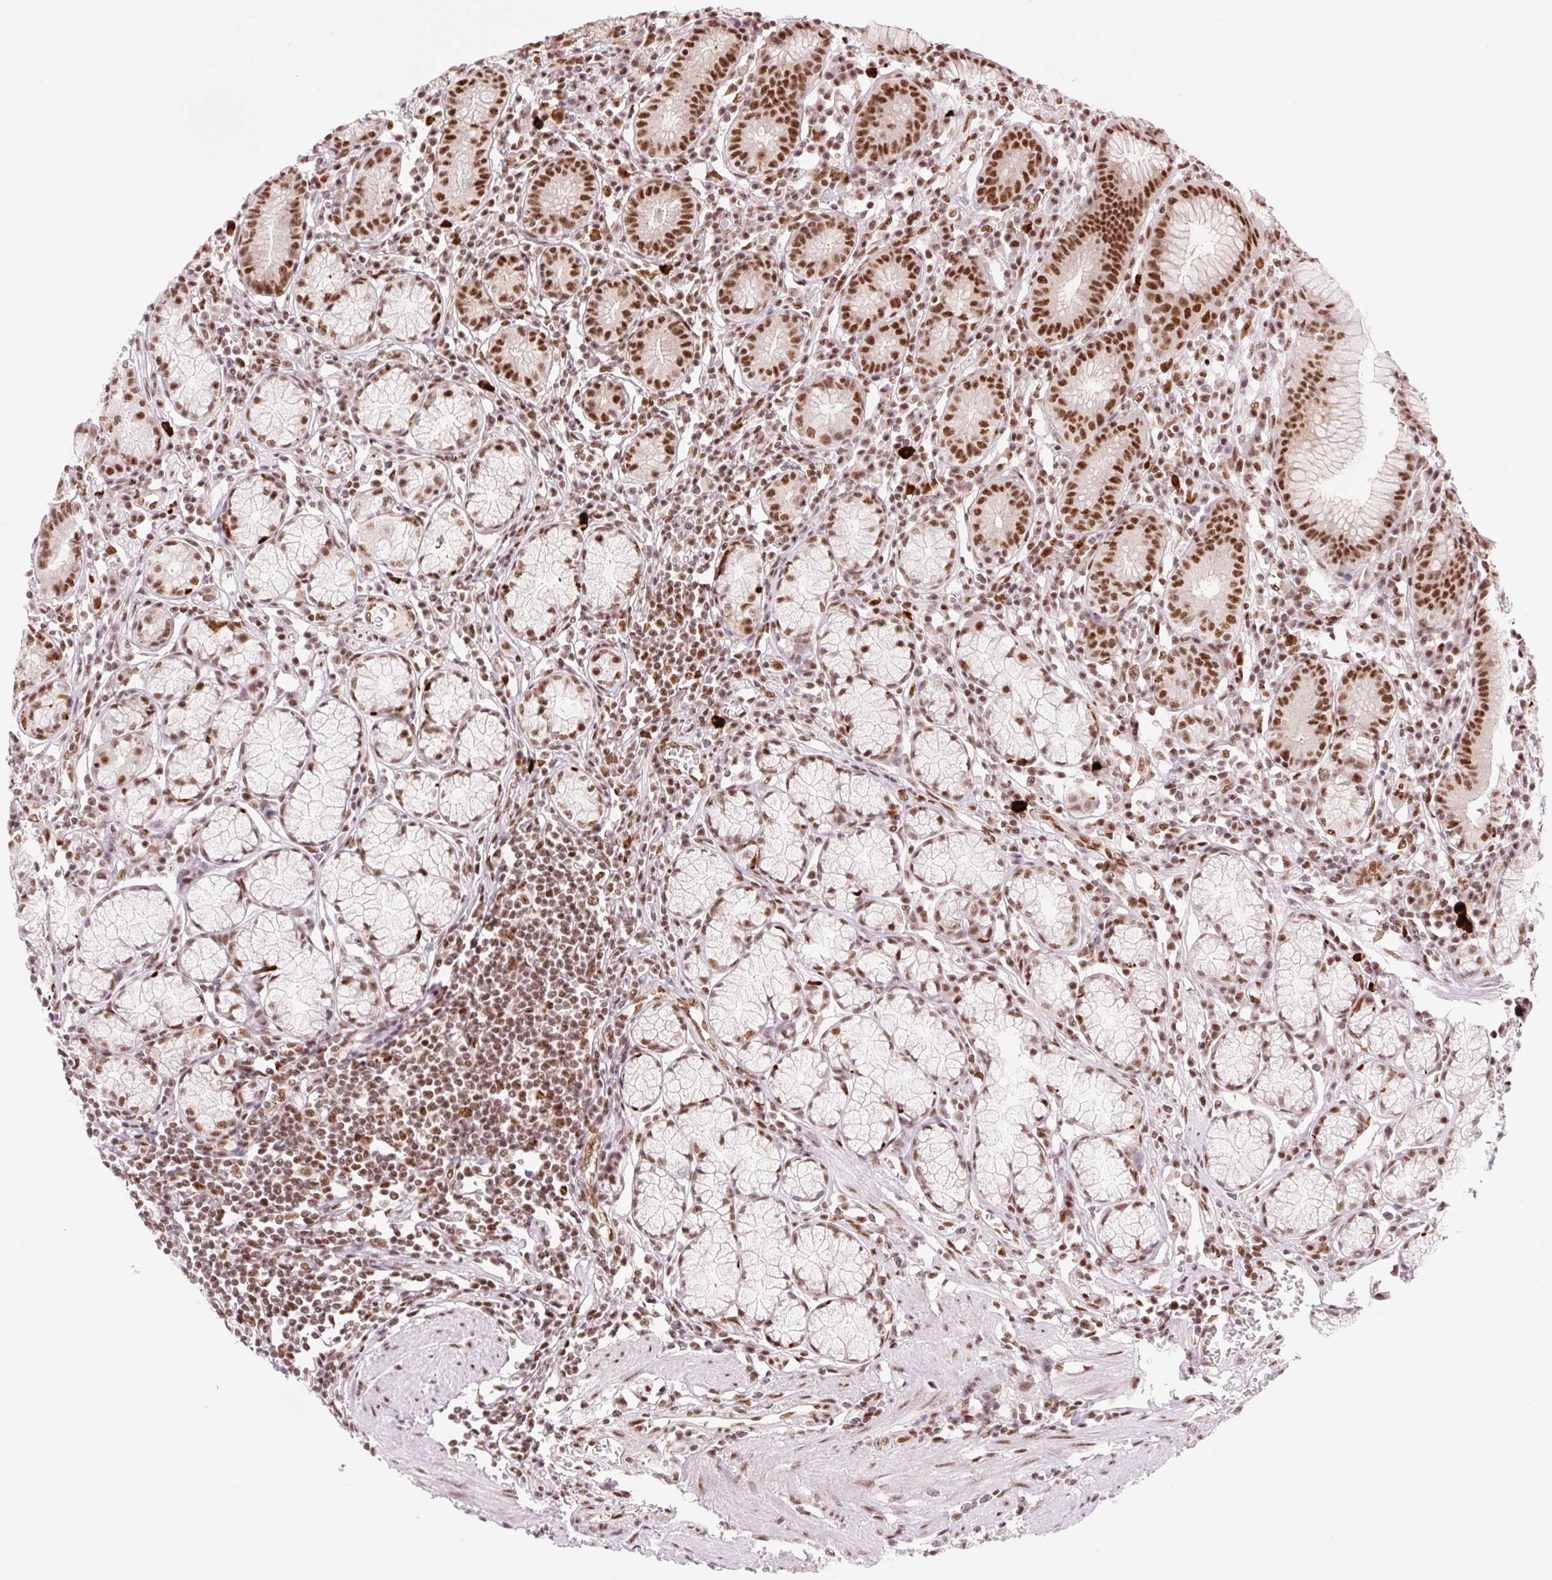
{"staining": {"intensity": "strong", "quantity": ">75%", "location": "nuclear"}, "tissue": "stomach", "cell_type": "Glandular cells", "image_type": "normal", "snomed": [{"axis": "morphology", "description": "Normal tissue, NOS"}, {"axis": "topography", "description": "Stomach"}], "caption": "High-magnification brightfield microscopy of unremarkable stomach stained with DAB (brown) and counterstained with hematoxylin (blue). glandular cells exhibit strong nuclear staining is seen in about>75% of cells. The protein is stained brown, and the nuclei are stained in blue (DAB IHC with brightfield microscopy, high magnification).", "gene": "PRDM11", "patient": {"sex": "male", "age": 55}}